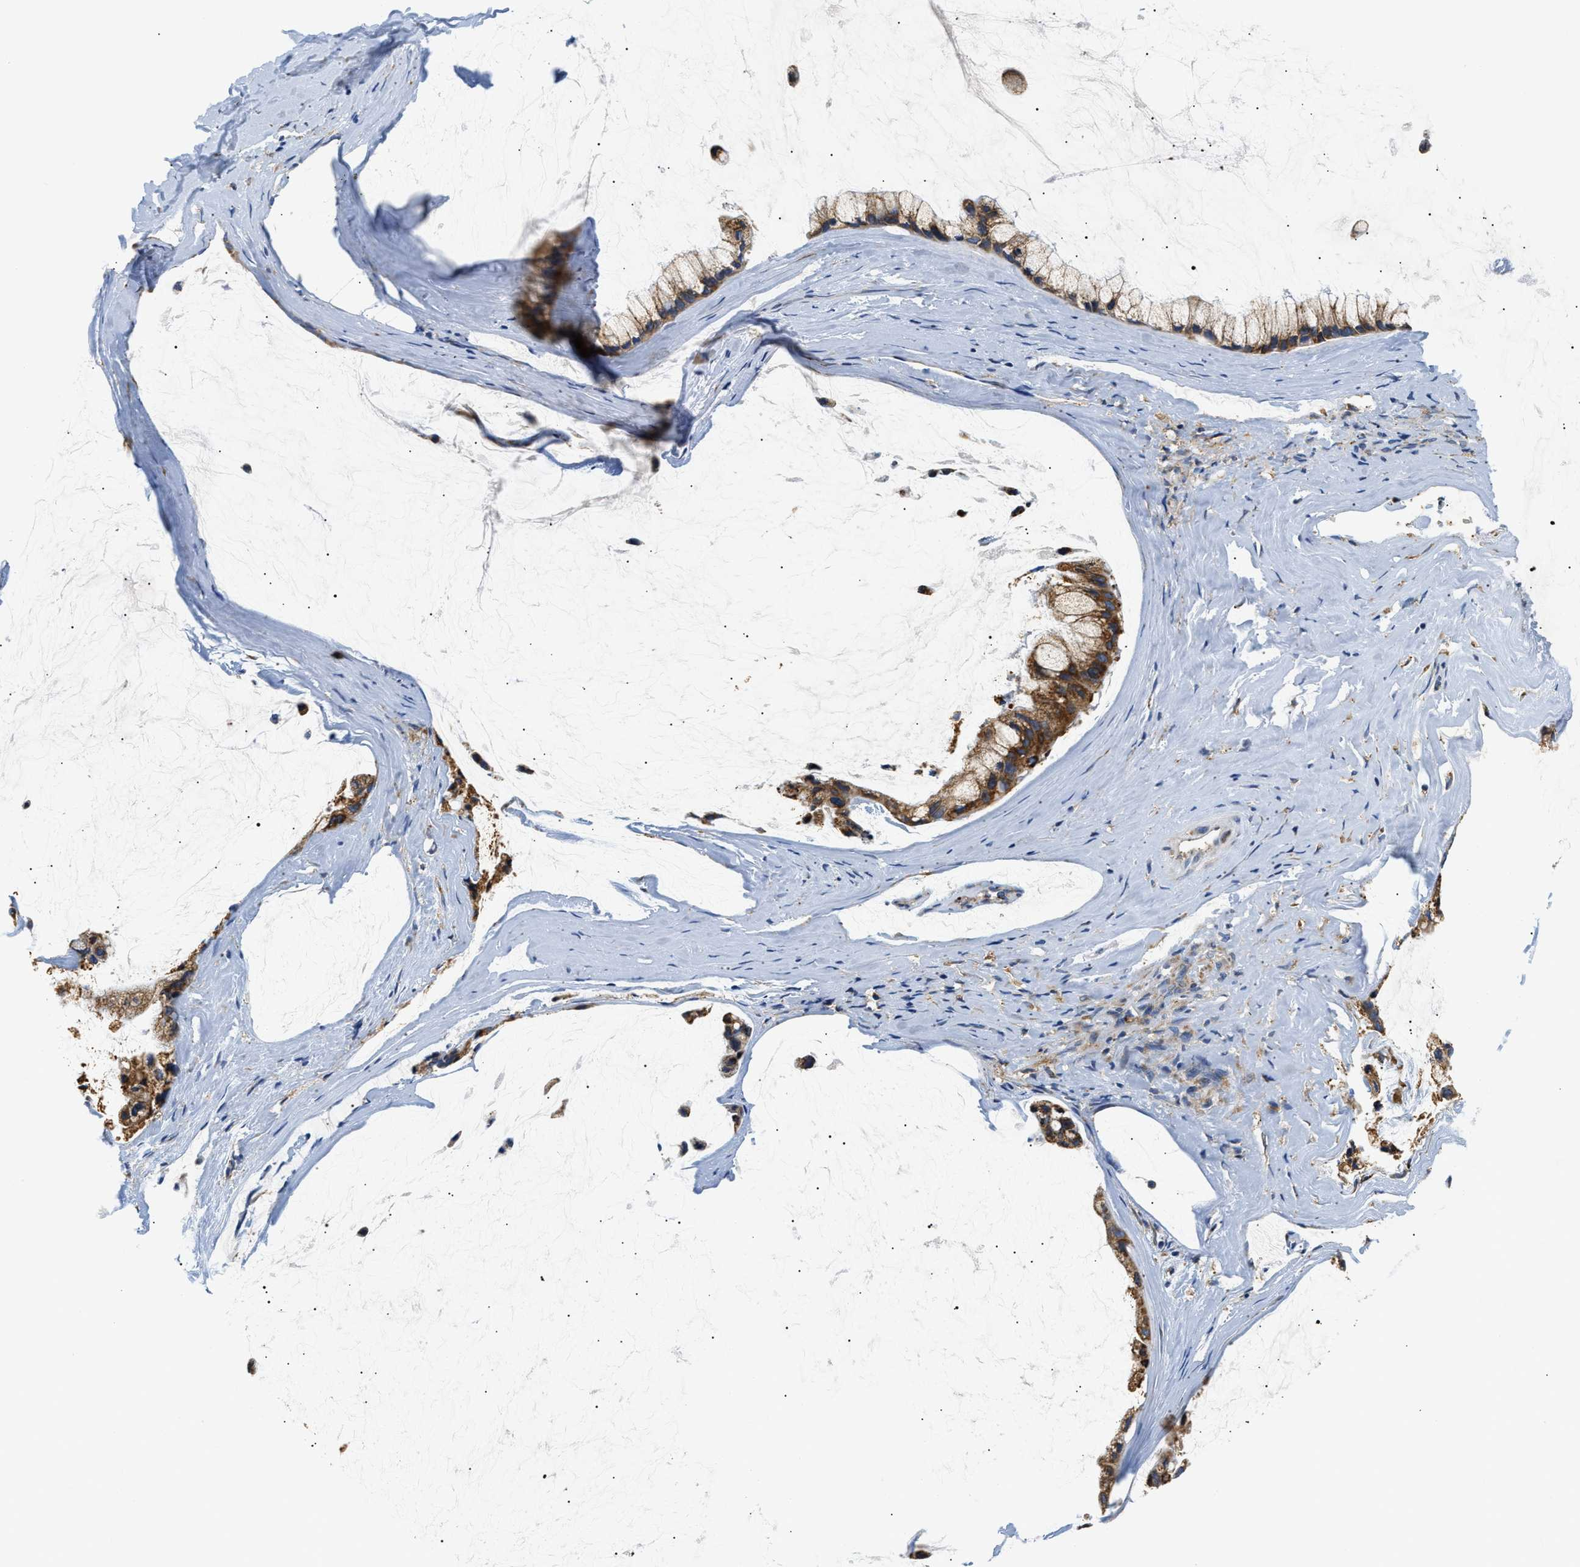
{"staining": {"intensity": "moderate", "quantity": ">75%", "location": "cytoplasmic/membranous"}, "tissue": "ovarian cancer", "cell_type": "Tumor cells", "image_type": "cancer", "snomed": [{"axis": "morphology", "description": "Cystadenocarcinoma, mucinous, NOS"}, {"axis": "topography", "description": "Ovary"}], "caption": "About >75% of tumor cells in ovarian mucinous cystadenocarcinoma display moderate cytoplasmic/membranous protein staining as visualized by brown immunohistochemical staining.", "gene": "HDHD3", "patient": {"sex": "female", "age": 39}}